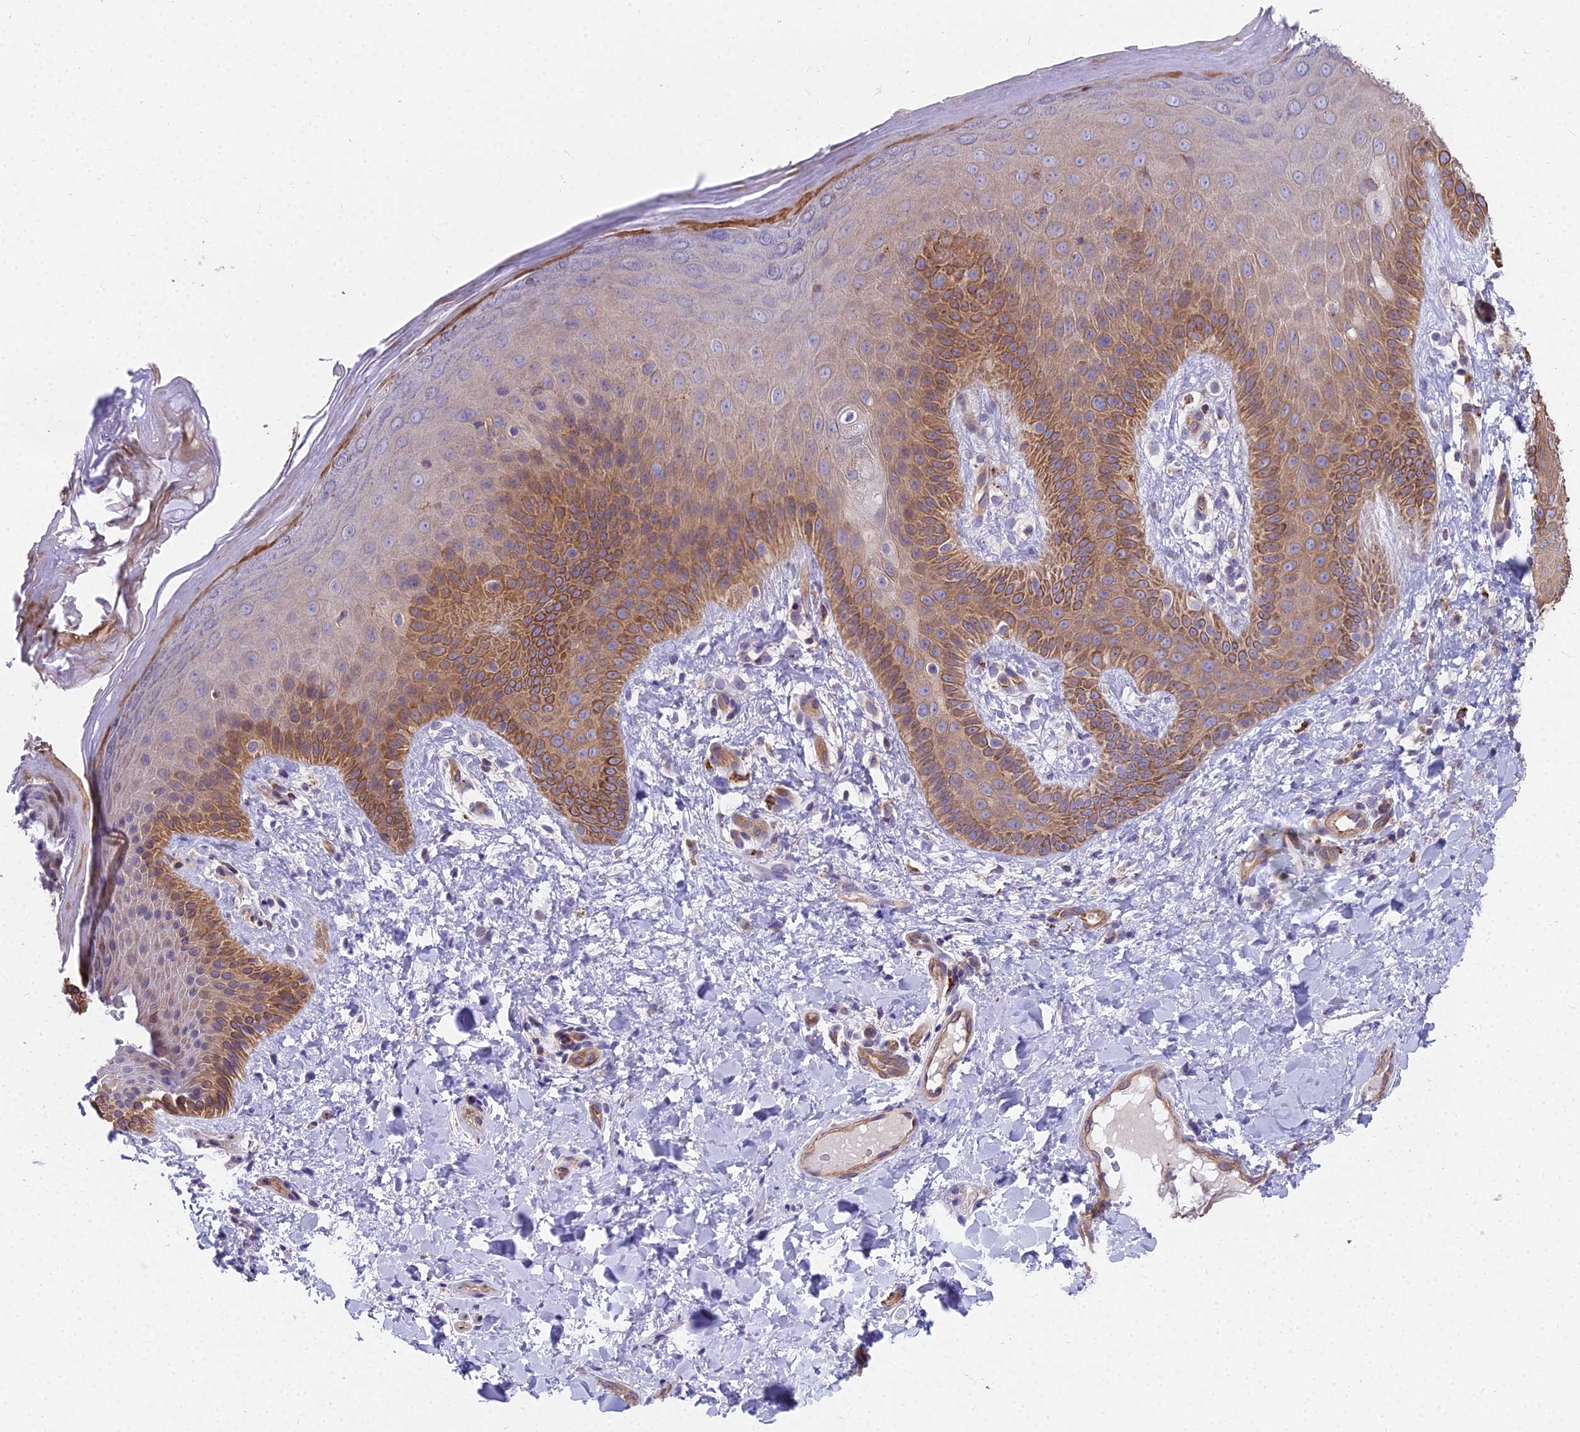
{"staining": {"intensity": "moderate", "quantity": "25%-75%", "location": "cytoplasmic/membranous"}, "tissue": "skin", "cell_type": "Epidermal cells", "image_type": "normal", "snomed": [{"axis": "morphology", "description": "Normal tissue, NOS"}, {"axis": "morphology", "description": "Neoplasm, malignant, NOS"}, {"axis": "topography", "description": "Anal"}], "caption": "About 25%-75% of epidermal cells in benign human skin exhibit moderate cytoplasmic/membranous protein positivity as visualized by brown immunohistochemical staining.", "gene": "HLA", "patient": {"sex": "male", "age": 47}}